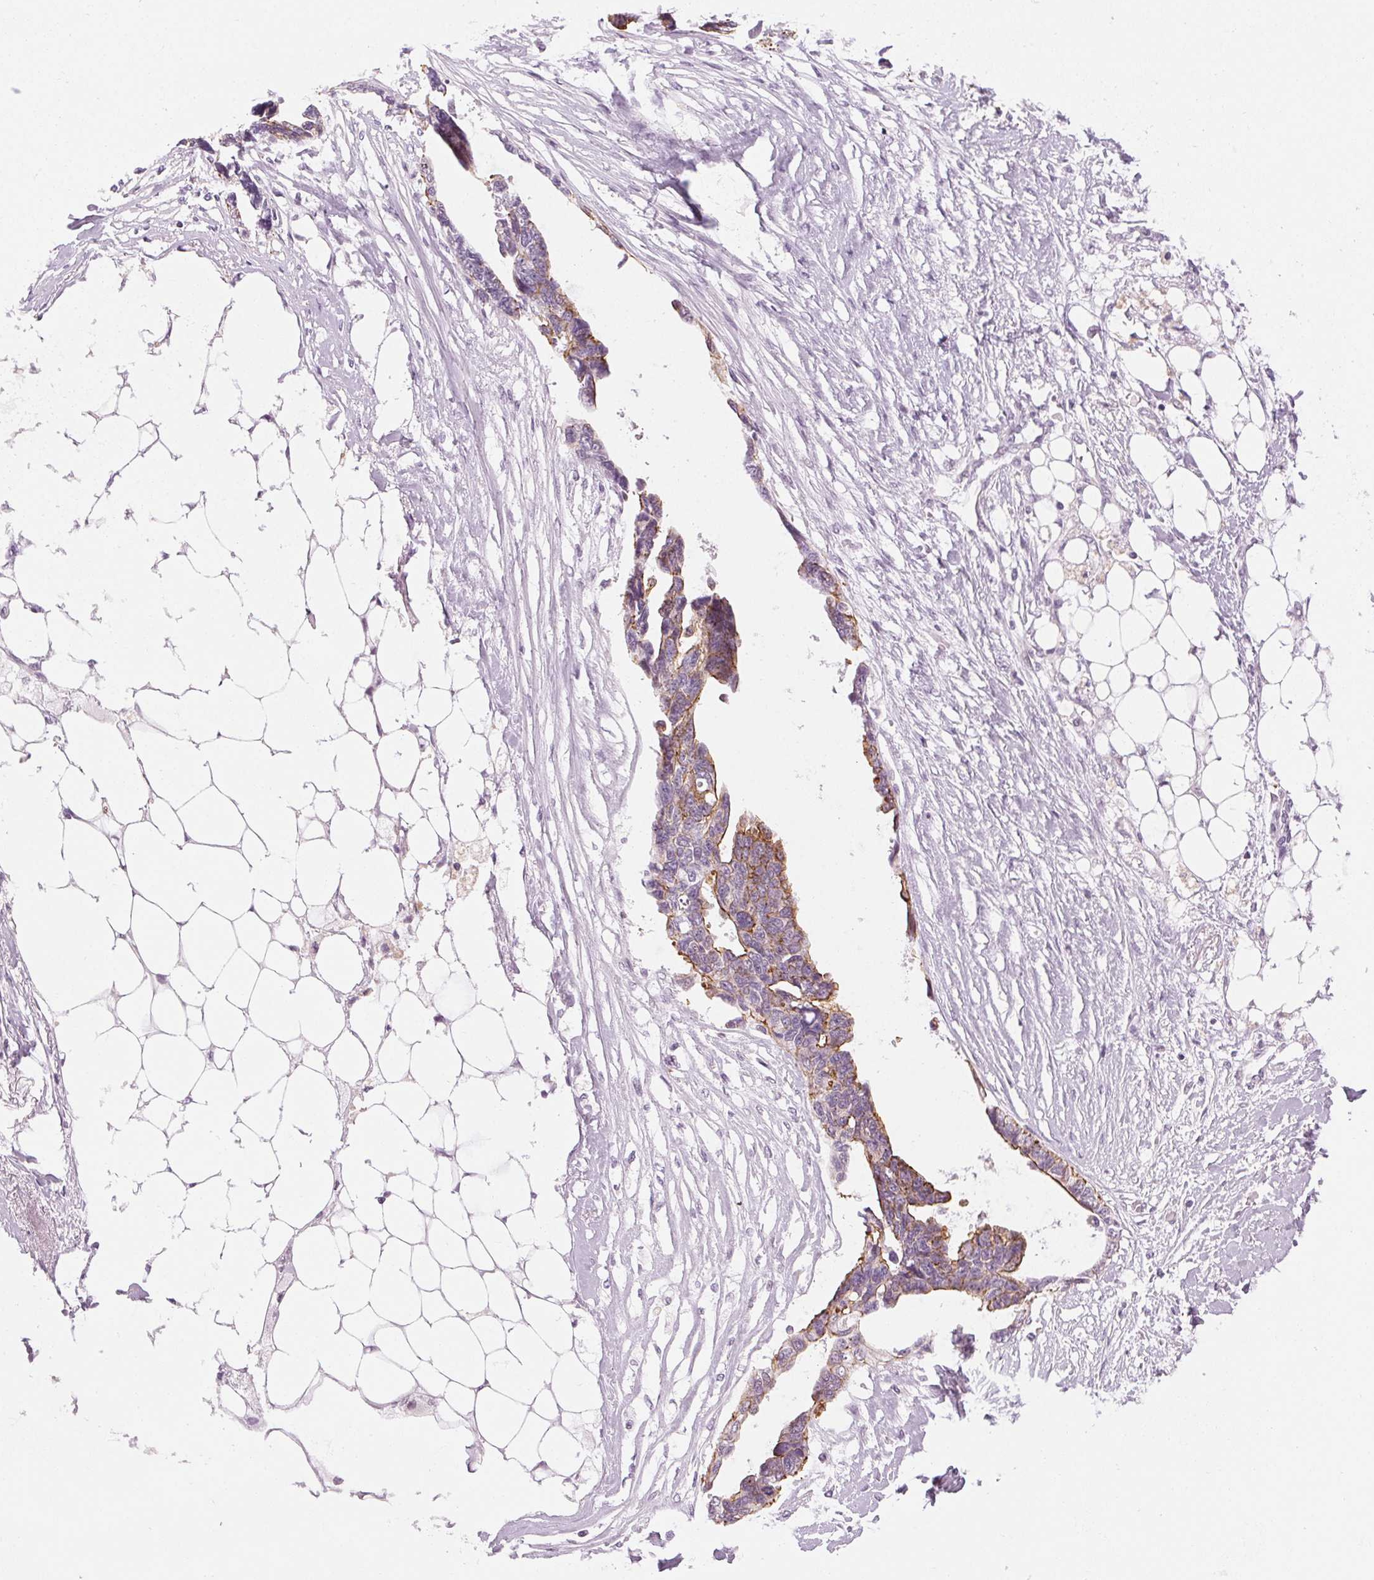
{"staining": {"intensity": "moderate", "quantity": "25%-75%", "location": "cytoplasmic/membranous"}, "tissue": "ovarian cancer", "cell_type": "Tumor cells", "image_type": "cancer", "snomed": [{"axis": "morphology", "description": "Cystadenocarcinoma, serous, NOS"}, {"axis": "topography", "description": "Ovary"}], "caption": "Protein staining of ovarian serous cystadenocarcinoma tissue displays moderate cytoplasmic/membranous positivity in approximately 25%-75% of tumor cells.", "gene": "AIF1L", "patient": {"sex": "female", "age": 69}}